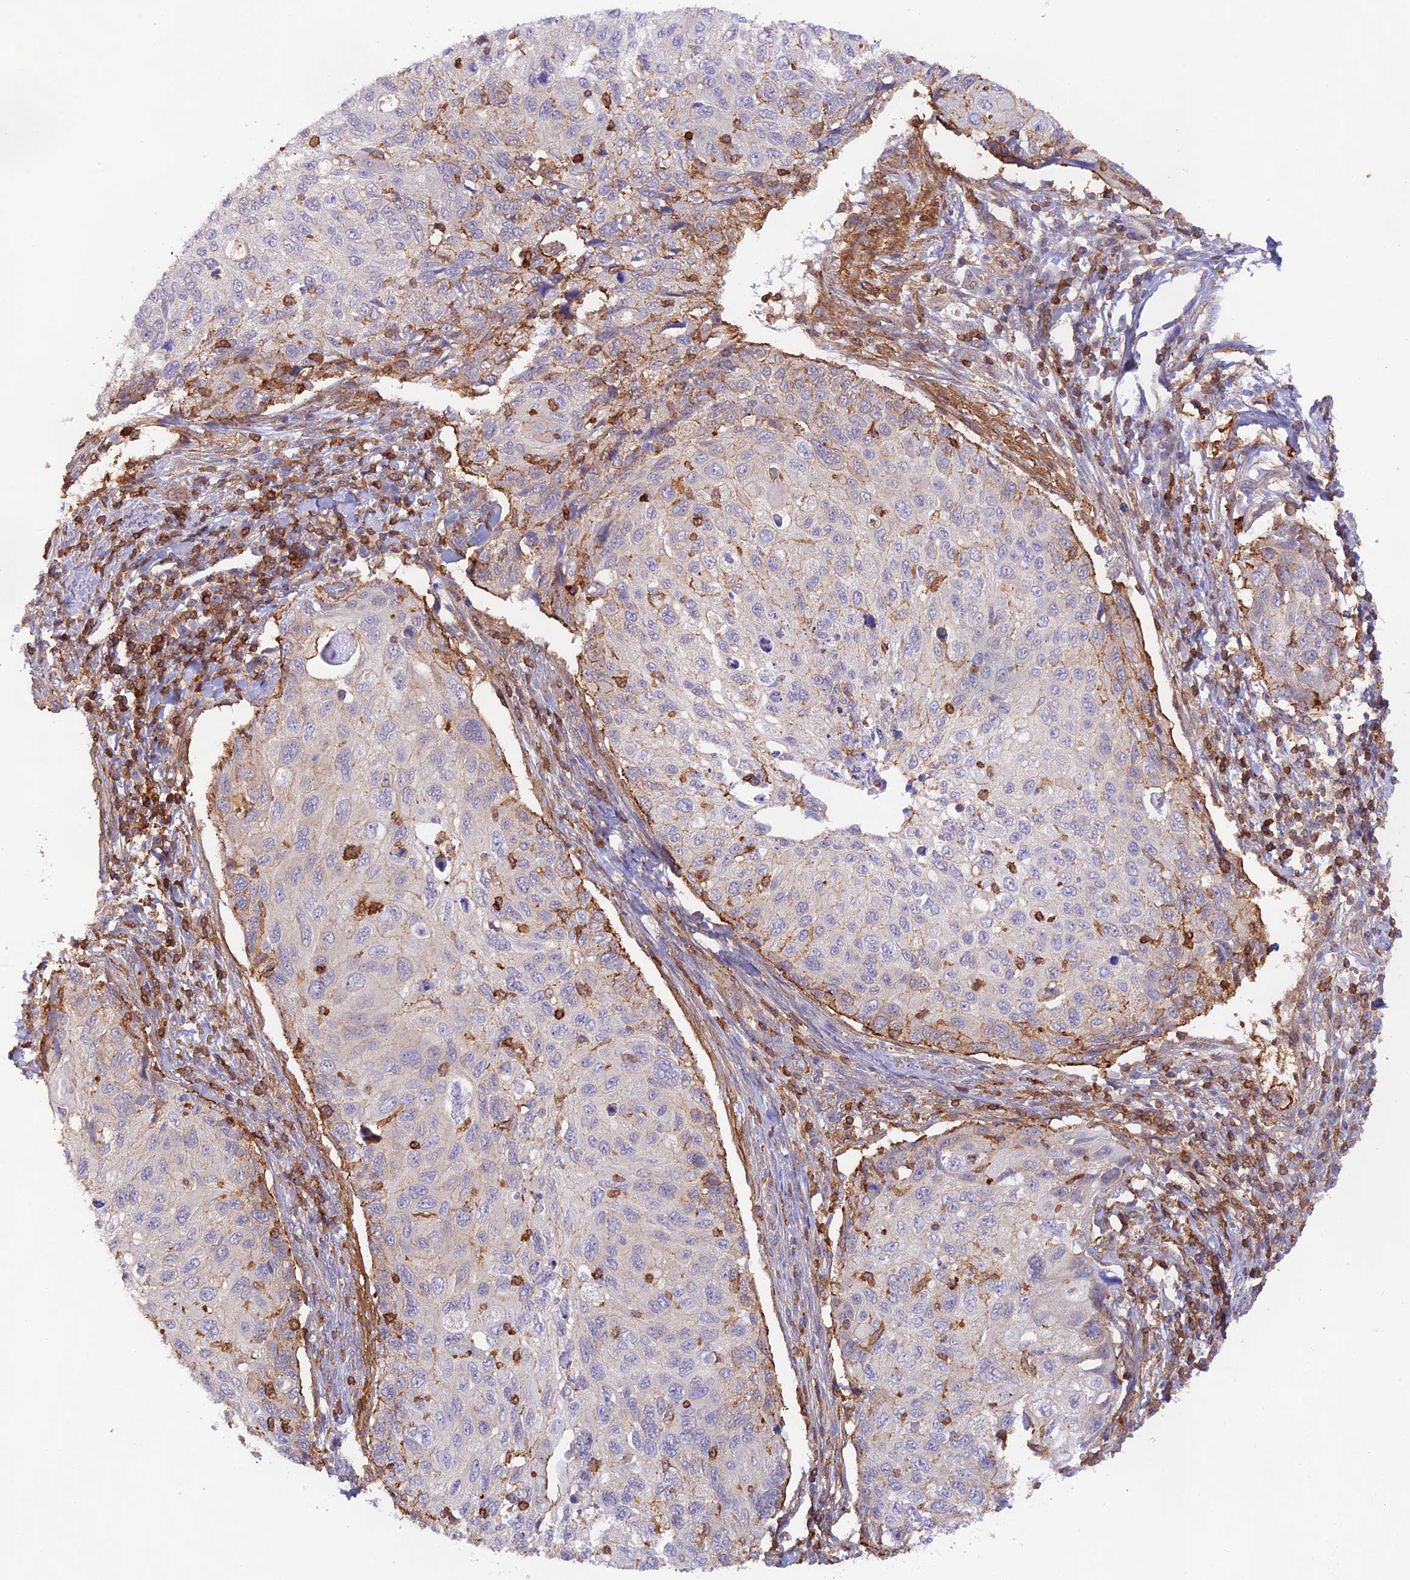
{"staining": {"intensity": "moderate", "quantity": "<25%", "location": "cytoplasmic/membranous"}, "tissue": "cervical cancer", "cell_type": "Tumor cells", "image_type": "cancer", "snomed": [{"axis": "morphology", "description": "Squamous cell carcinoma, NOS"}, {"axis": "topography", "description": "Cervix"}], "caption": "Brown immunohistochemical staining in human cervical cancer (squamous cell carcinoma) shows moderate cytoplasmic/membranous staining in about <25% of tumor cells. (Brightfield microscopy of DAB IHC at high magnification).", "gene": "DENND1C", "patient": {"sex": "female", "age": 70}}